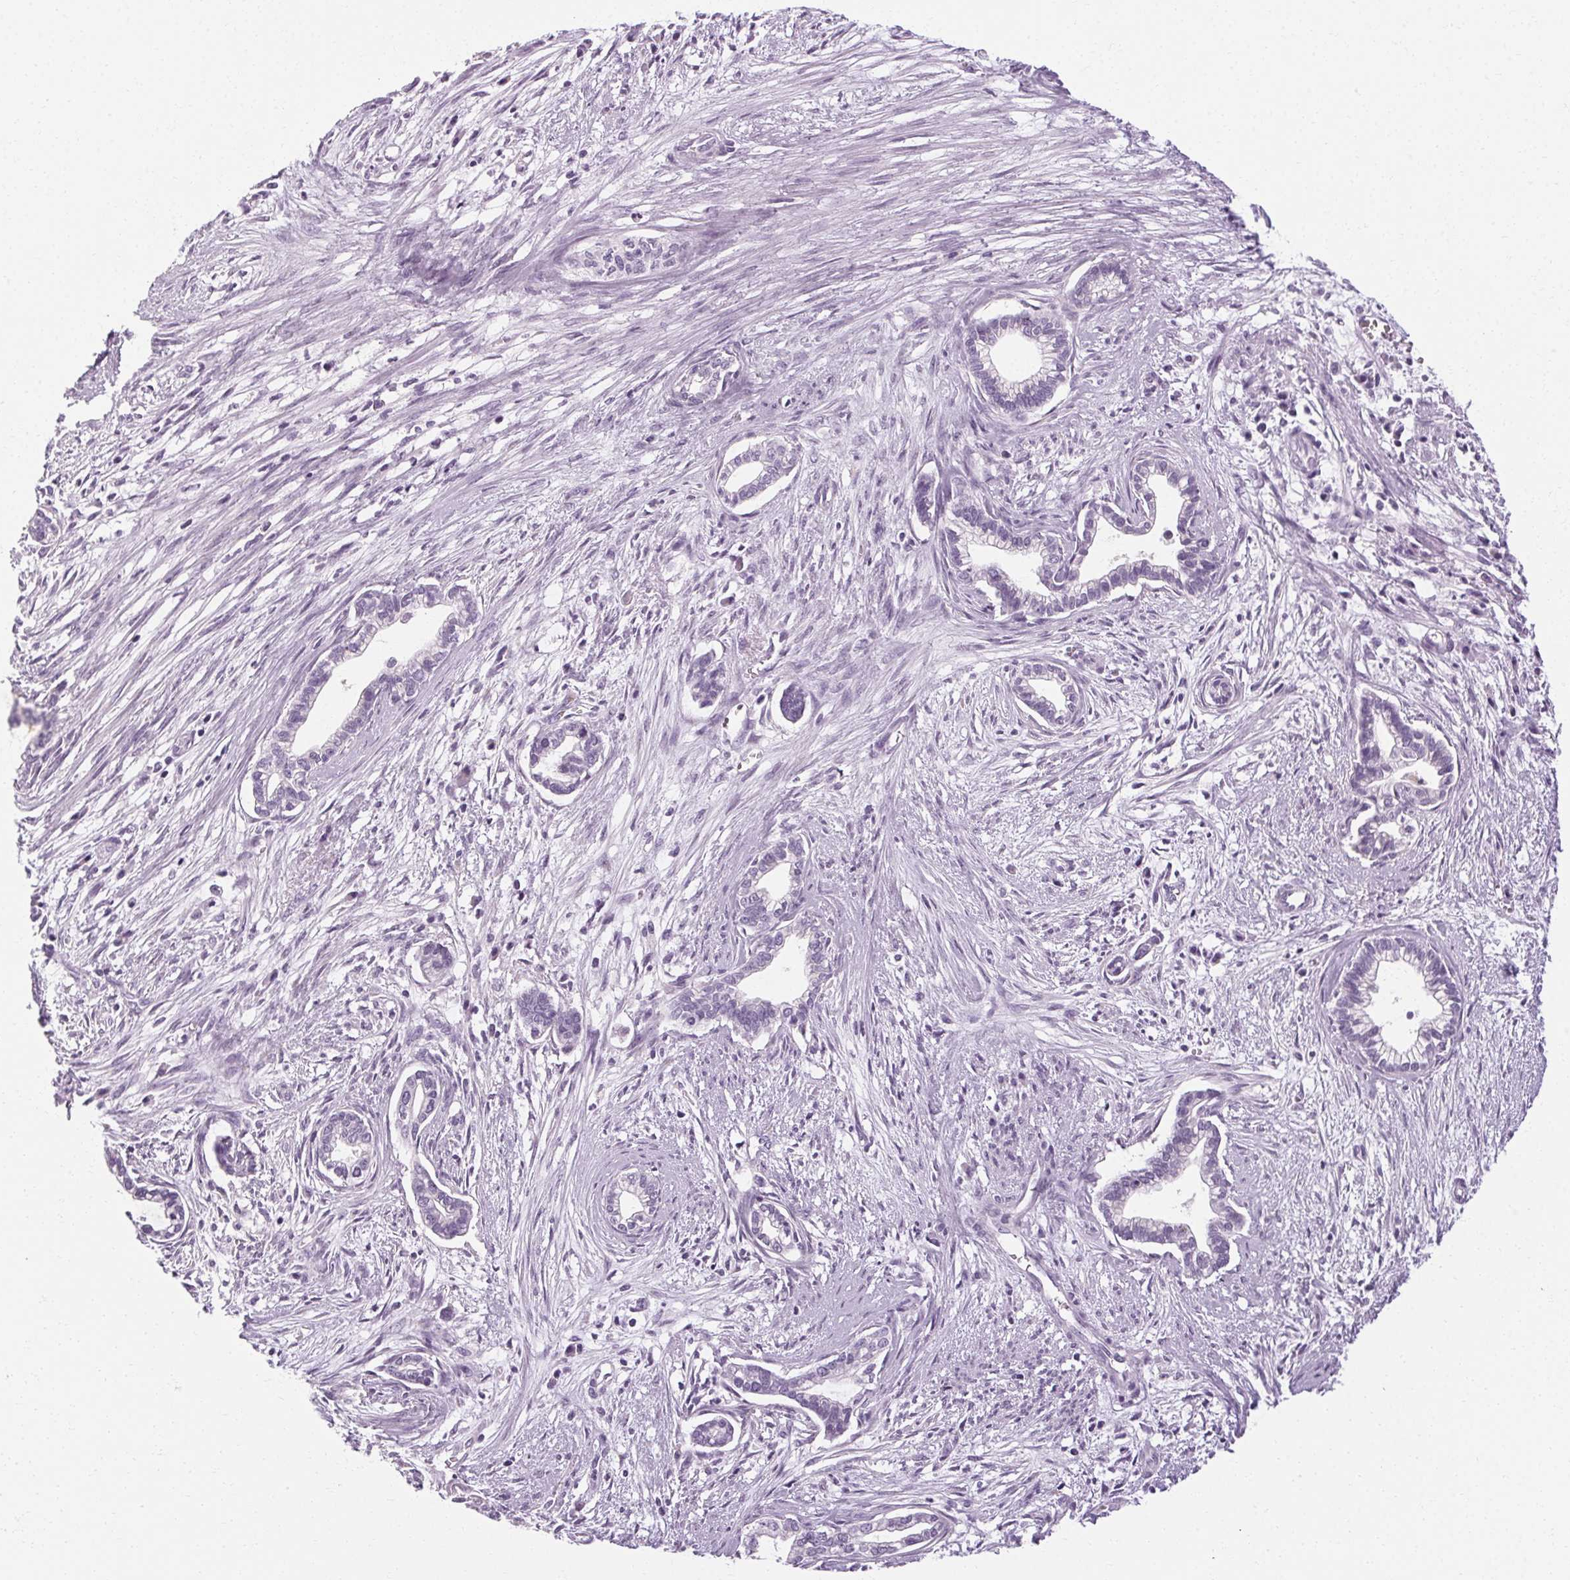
{"staining": {"intensity": "negative", "quantity": "none", "location": "none"}, "tissue": "cervical cancer", "cell_type": "Tumor cells", "image_type": "cancer", "snomed": [{"axis": "morphology", "description": "Adenocarcinoma, NOS"}, {"axis": "topography", "description": "Cervix"}], "caption": "DAB (3,3'-diaminobenzidine) immunohistochemical staining of cervical cancer demonstrates no significant expression in tumor cells.", "gene": "POMC", "patient": {"sex": "female", "age": 62}}